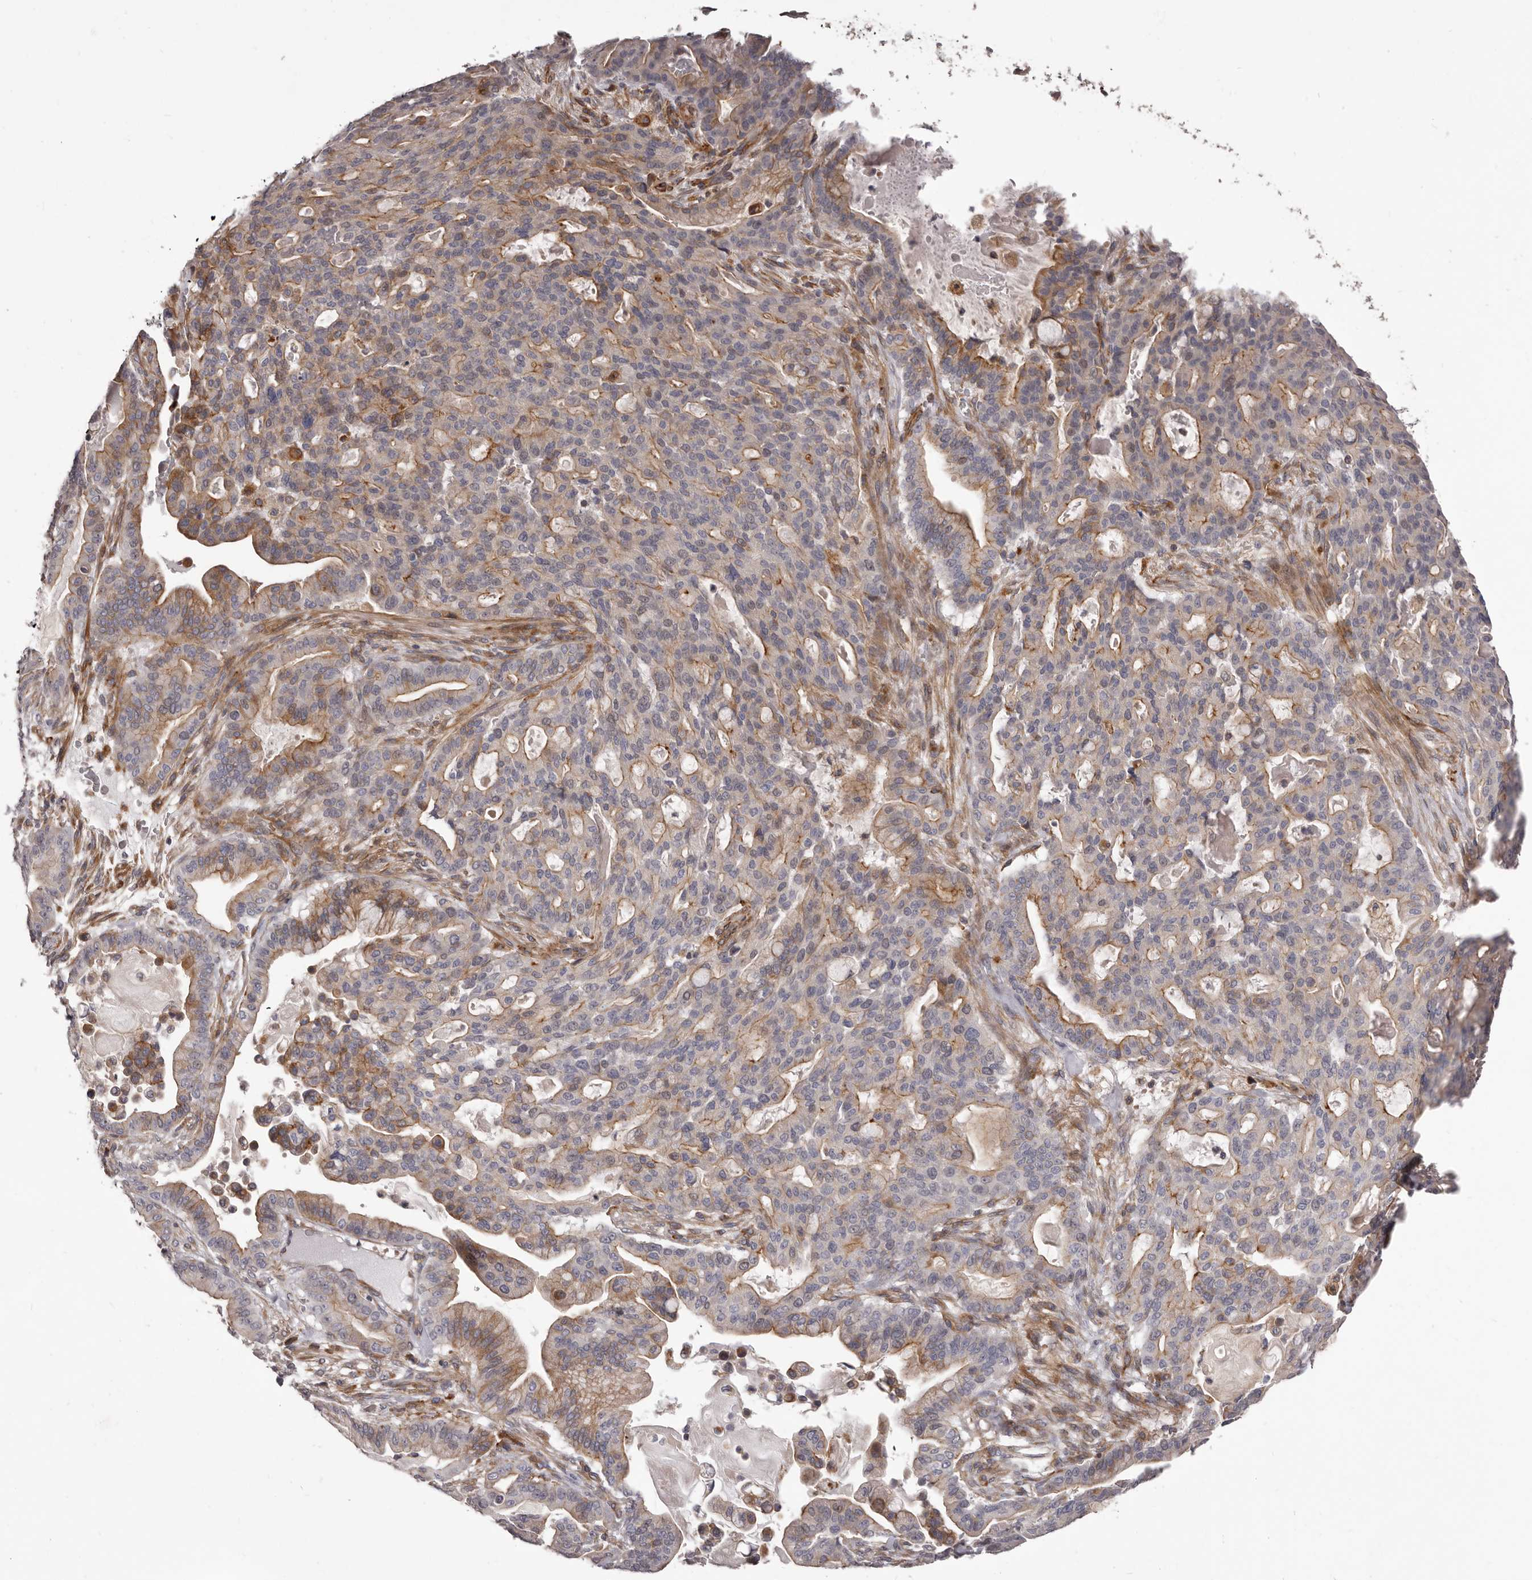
{"staining": {"intensity": "moderate", "quantity": "25%-75%", "location": "cytoplasmic/membranous"}, "tissue": "pancreatic cancer", "cell_type": "Tumor cells", "image_type": "cancer", "snomed": [{"axis": "morphology", "description": "Adenocarcinoma, NOS"}, {"axis": "topography", "description": "Pancreas"}], "caption": "High-power microscopy captured an immunohistochemistry (IHC) micrograph of pancreatic cancer (adenocarcinoma), revealing moderate cytoplasmic/membranous staining in about 25%-75% of tumor cells. (Stains: DAB in brown, nuclei in blue, Microscopy: brightfield microscopy at high magnification).", "gene": "ALPK1", "patient": {"sex": "male", "age": 63}}